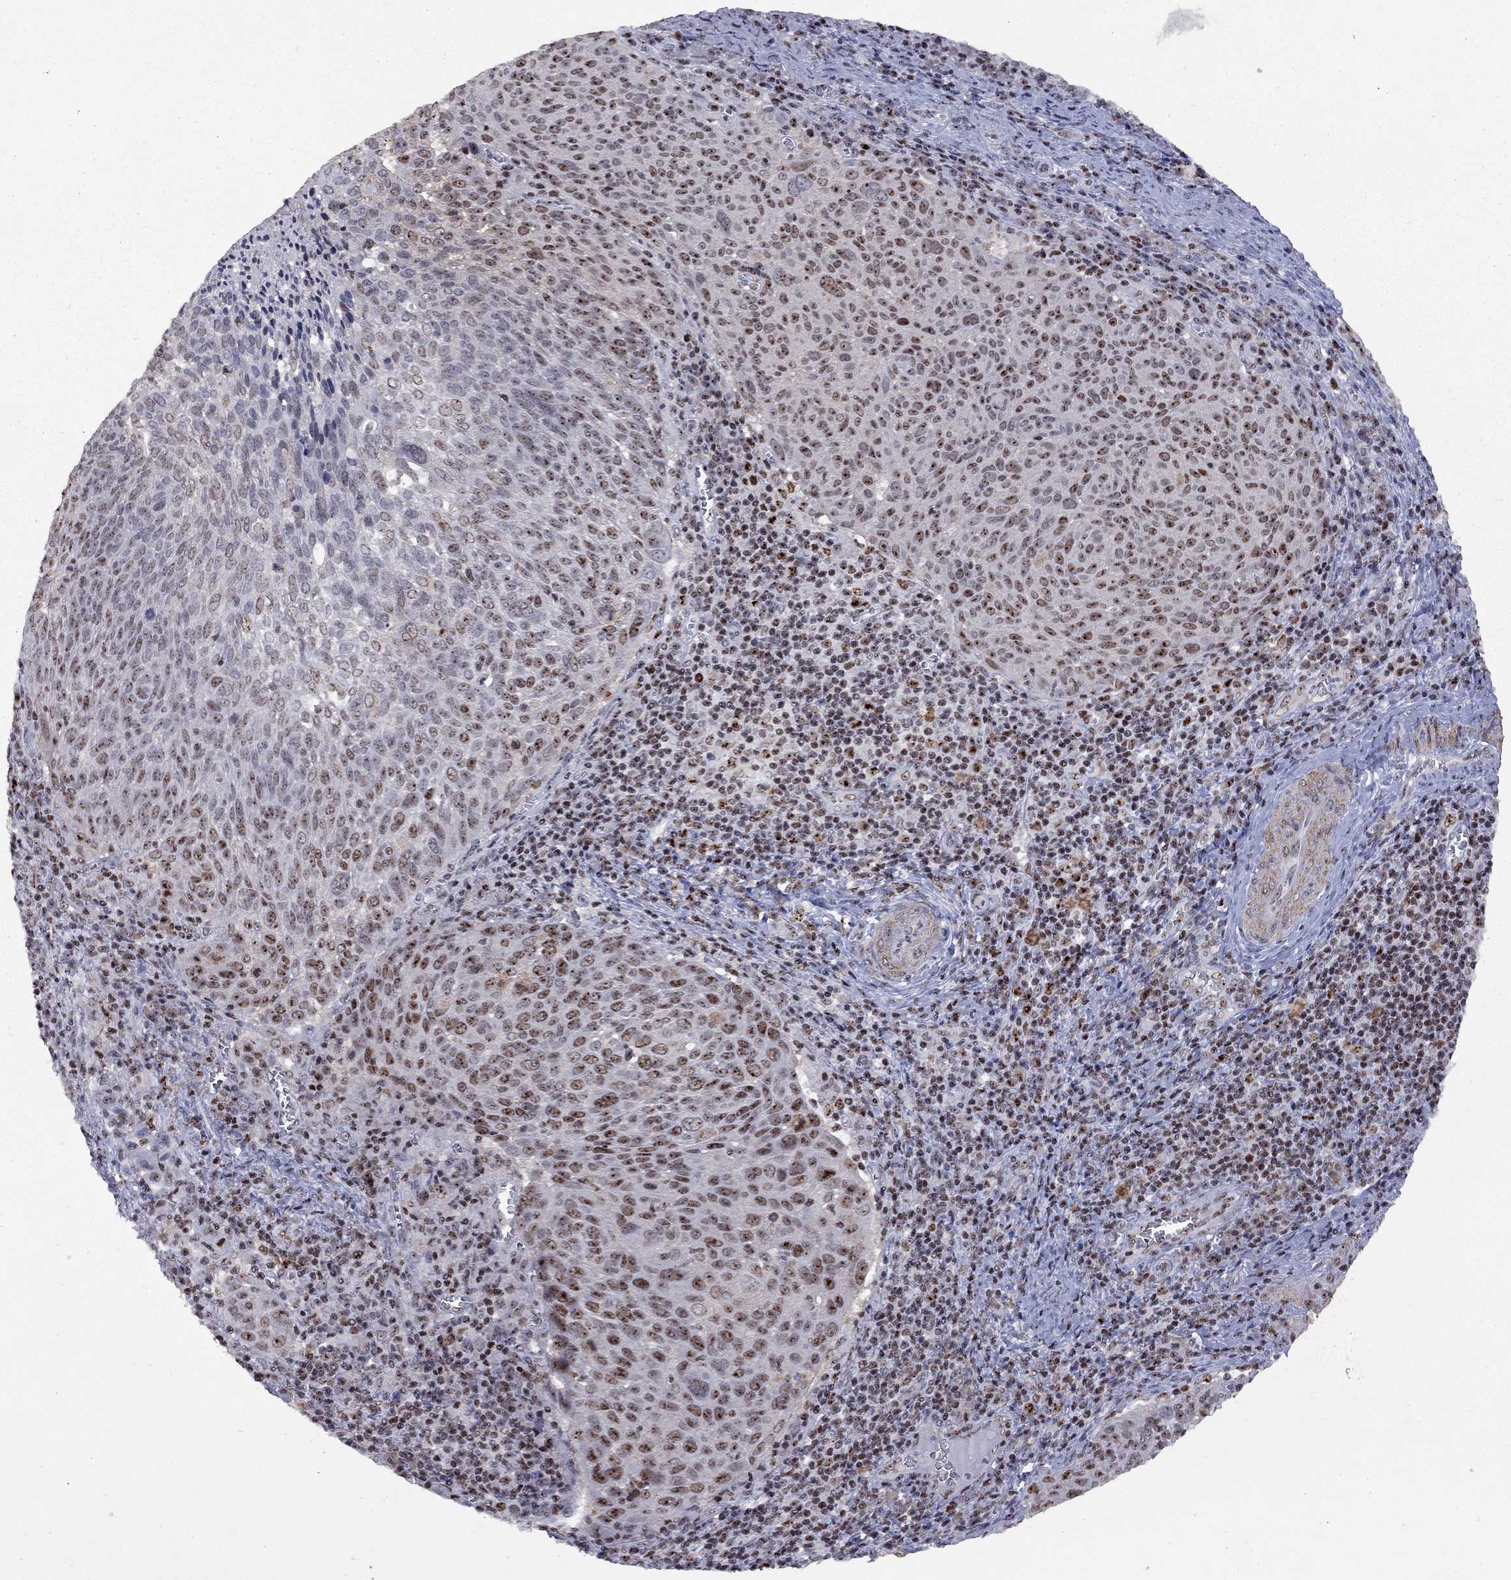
{"staining": {"intensity": "strong", "quantity": "25%-75%", "location": "nuclear"}, "tissue": "cervical cancer", "cell_type": "Tumor cells", "image_type": "cancer", "snomed": [{"axis": "morphology", "description": "Squamous cell carcinoma, NOS"}, {"axis": "topography", "description": "Cervix"}], "caption": "Approximately 25%-75% of tumor cells in cervical cancer show strong nuclear protein expression as visualized by brown immunohistochemical staining.", "gene": "SPOUT1", "patient": {"sex": "female", "age": 39}}